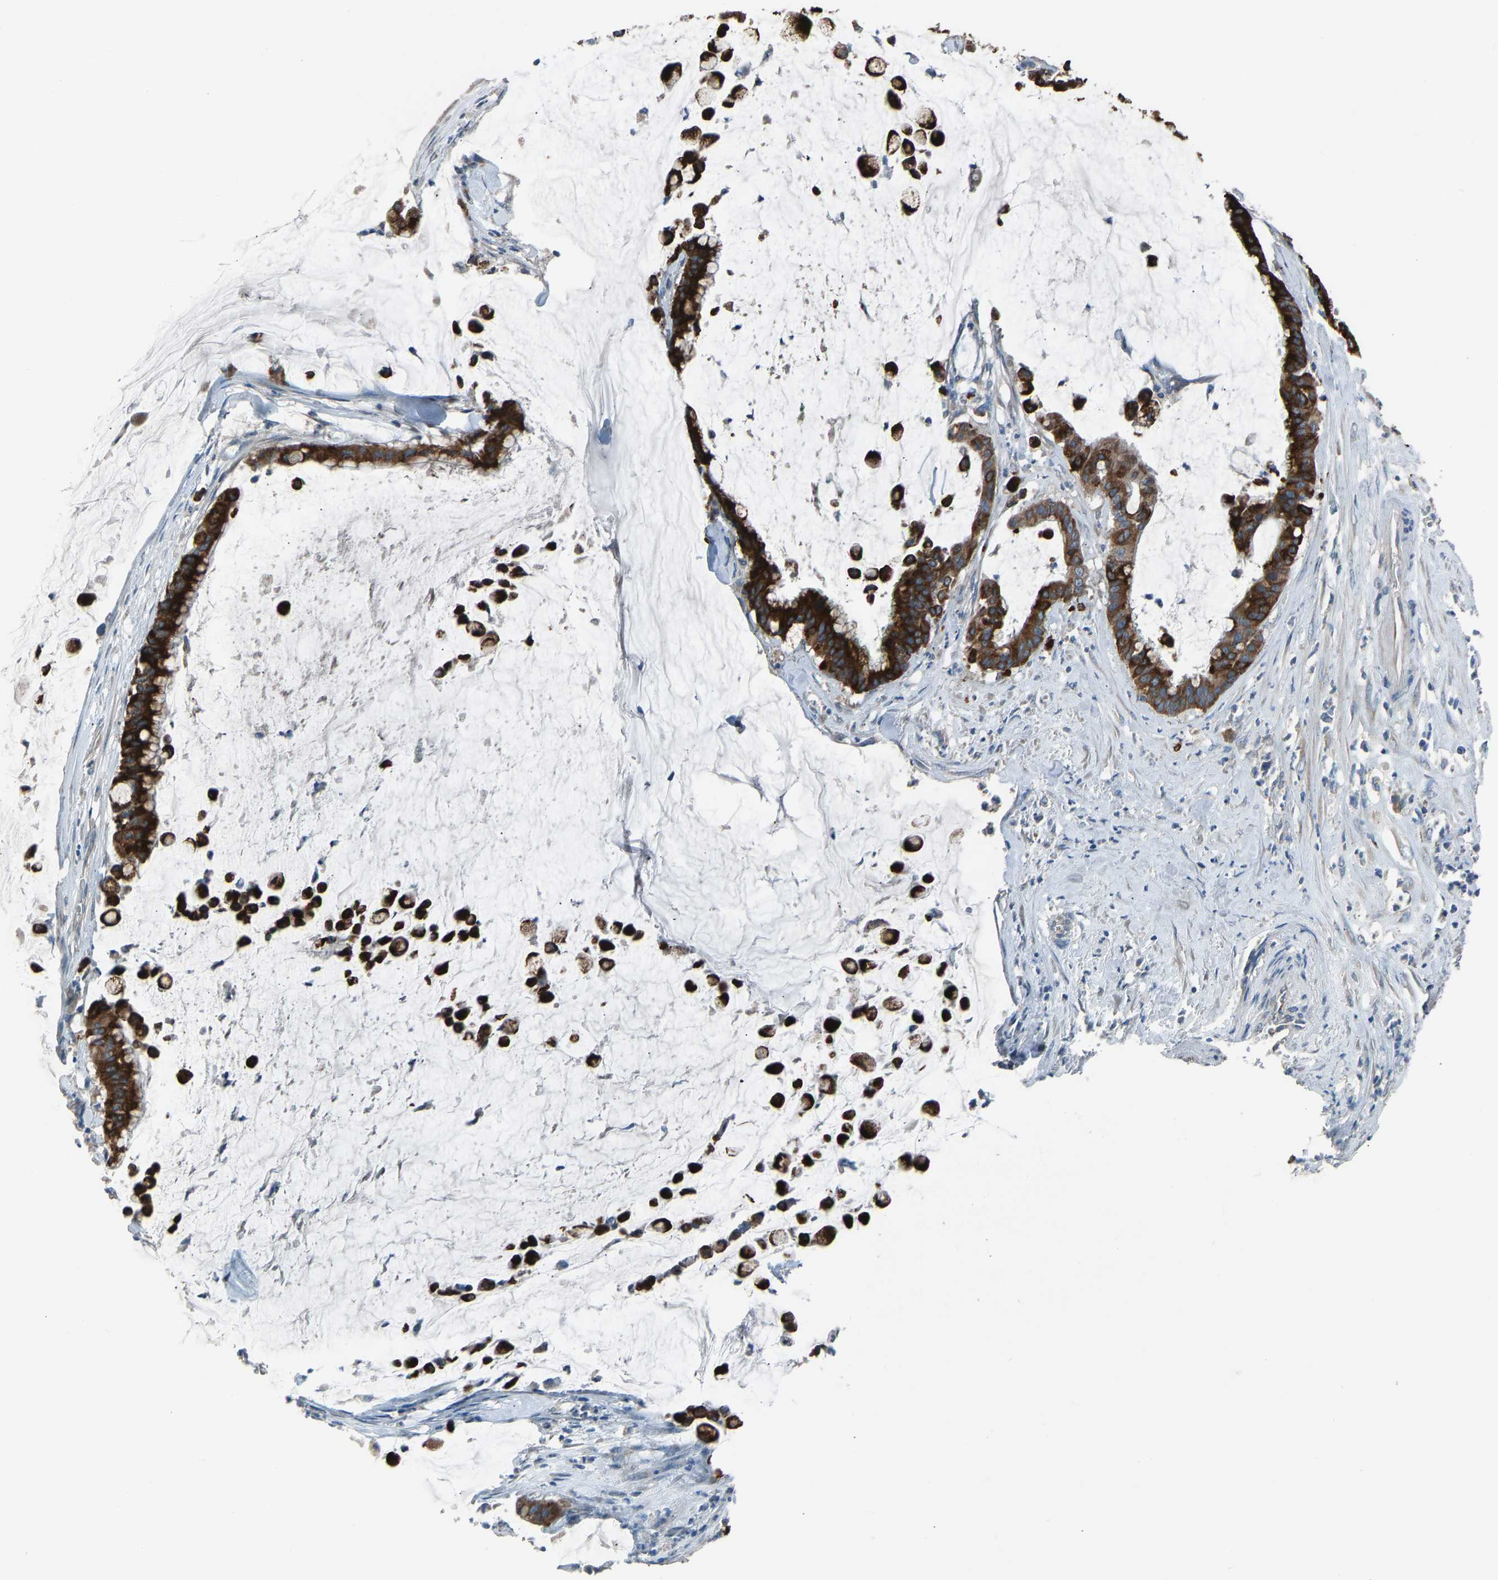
{"staining": {"intensity": "strong", "quantity": ">75%", "location": "cytoplasmic/membranous"}, "tissue": "pancreatic cancer", "cell_type": "Tumor cells", "image_type": "cancer", "snomed": [{"axis": "morphology", "description": "Adenocarcinoma, NOS"}, {"axis": "topography", "description": "Pancreas"}], "caption": "There is high levels of strong cytoplasmic/membranous positivity in tumor cells of pancreatic adenocarcinoma, as demonstrated by immunohistochemical staining (brown color).", "gene": "TGFBR3", "patient": {"sex": "male", "age": 41}}